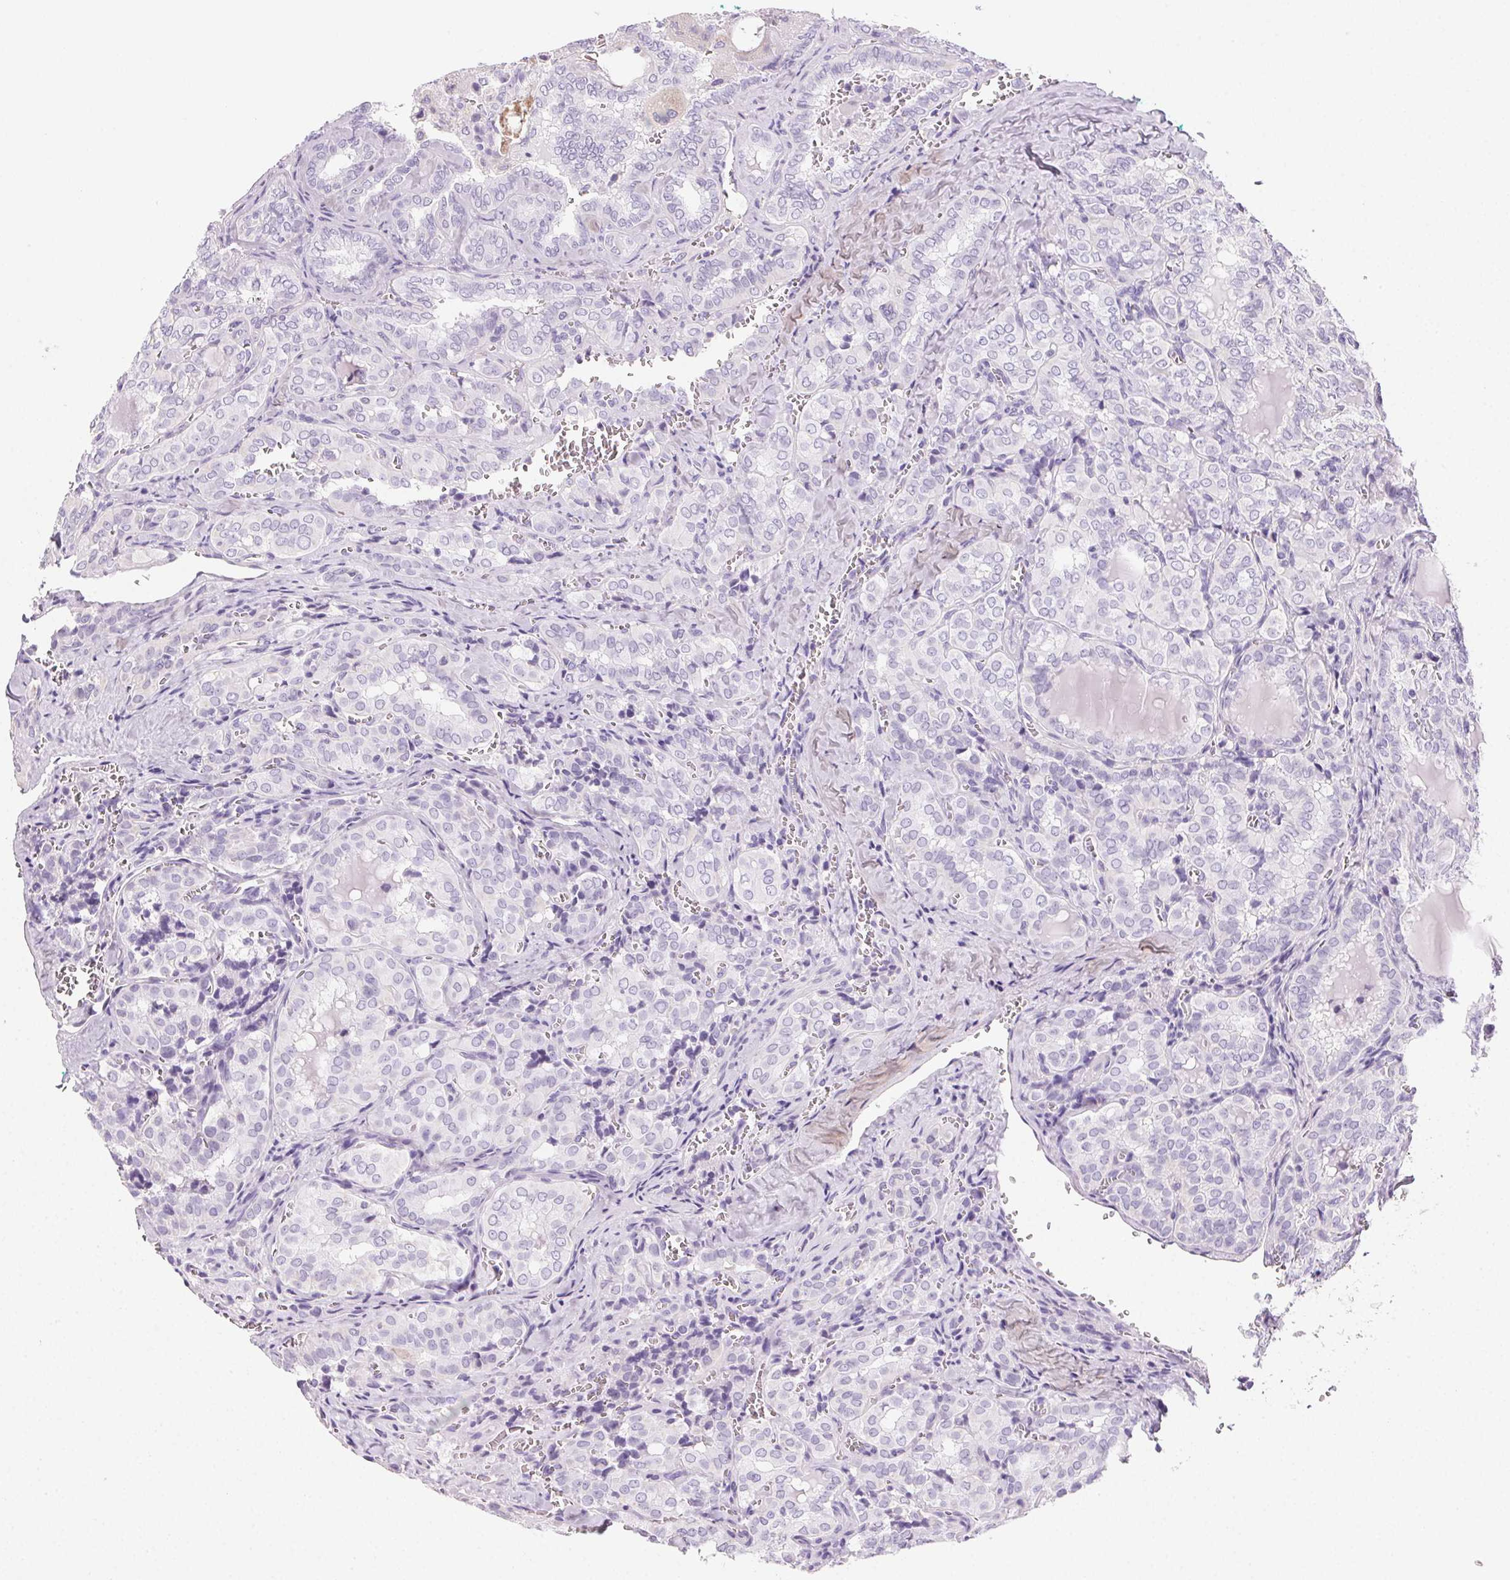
{"staining": {"intensity": "negative", "quantity": "none", "location": "none"}, "tissue": "thyroid cancer", "cell_type": "Tumor cells", "image_type": "cancer", "snomed": [{"axis": "morphology", "description": "Papillary adenocarcinoma, NOS"}, {"axis": "topography", "description": "Thyroid gland"}], "caption": "IHC of human thyroid cancer (papillary adenocarcinoma) demonstrates no expression in tumor cells.", "gene": "PRSS3", "patient": {"sex": "female", "age": 41}}